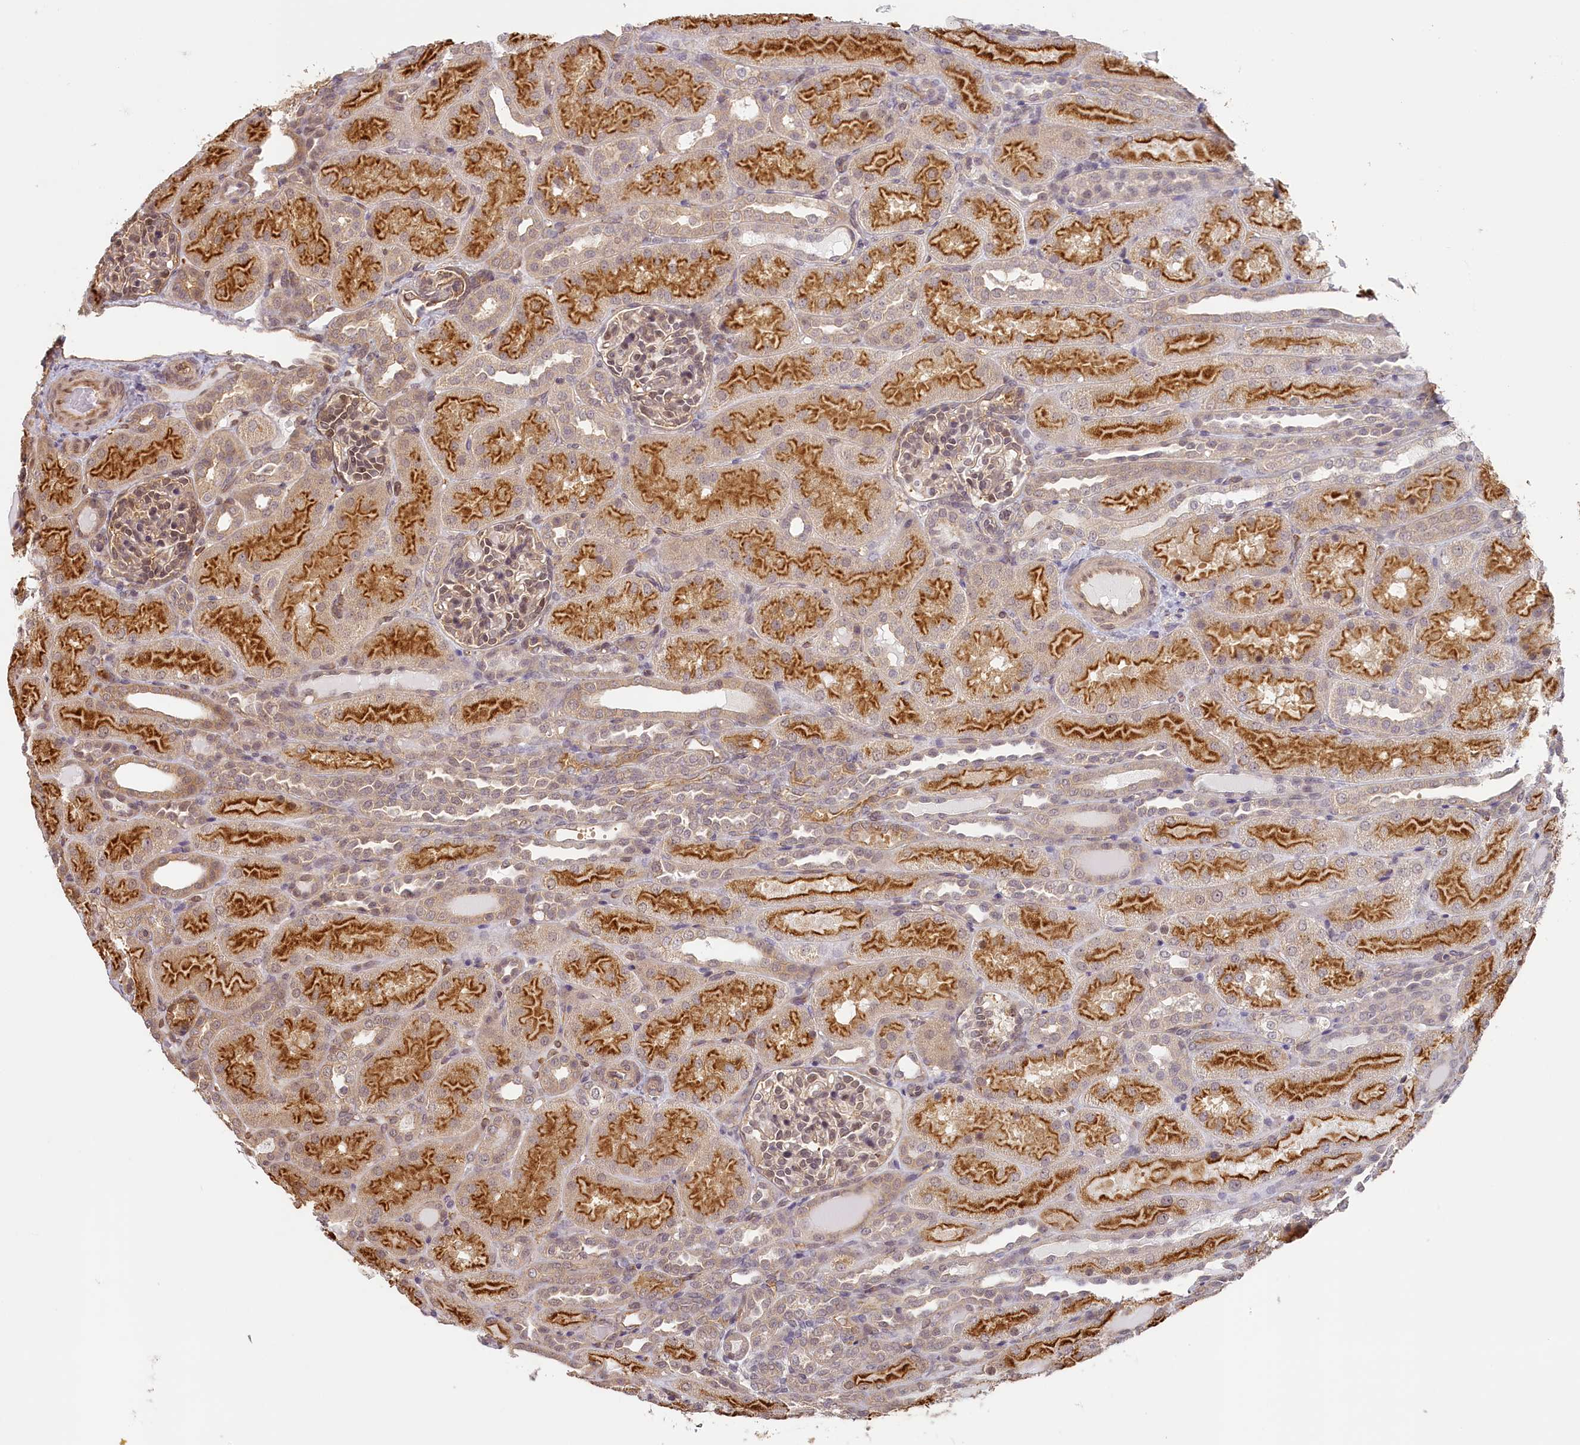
{"staining": {"intensity": "weak", "quantity": ">75%", "location": "cytoplasmic/membranous,nuclear"}, "tissue": "kidney", "cell_type": "Cells in glomeruli", "image_type": "normal", "snomed": [{"axis": "morphology", "description": "Normal tissue, NOS"}, {"axis": "topography", "description": "Kidney"}], "caption": "Cells in glomeruli exhibit weak cytoplasmic/membranous,nuclear expression in approximately >75% of cells in normal kidney.", "gene": "C19orf44", "patient": {"sex": "male", "age": 1}}